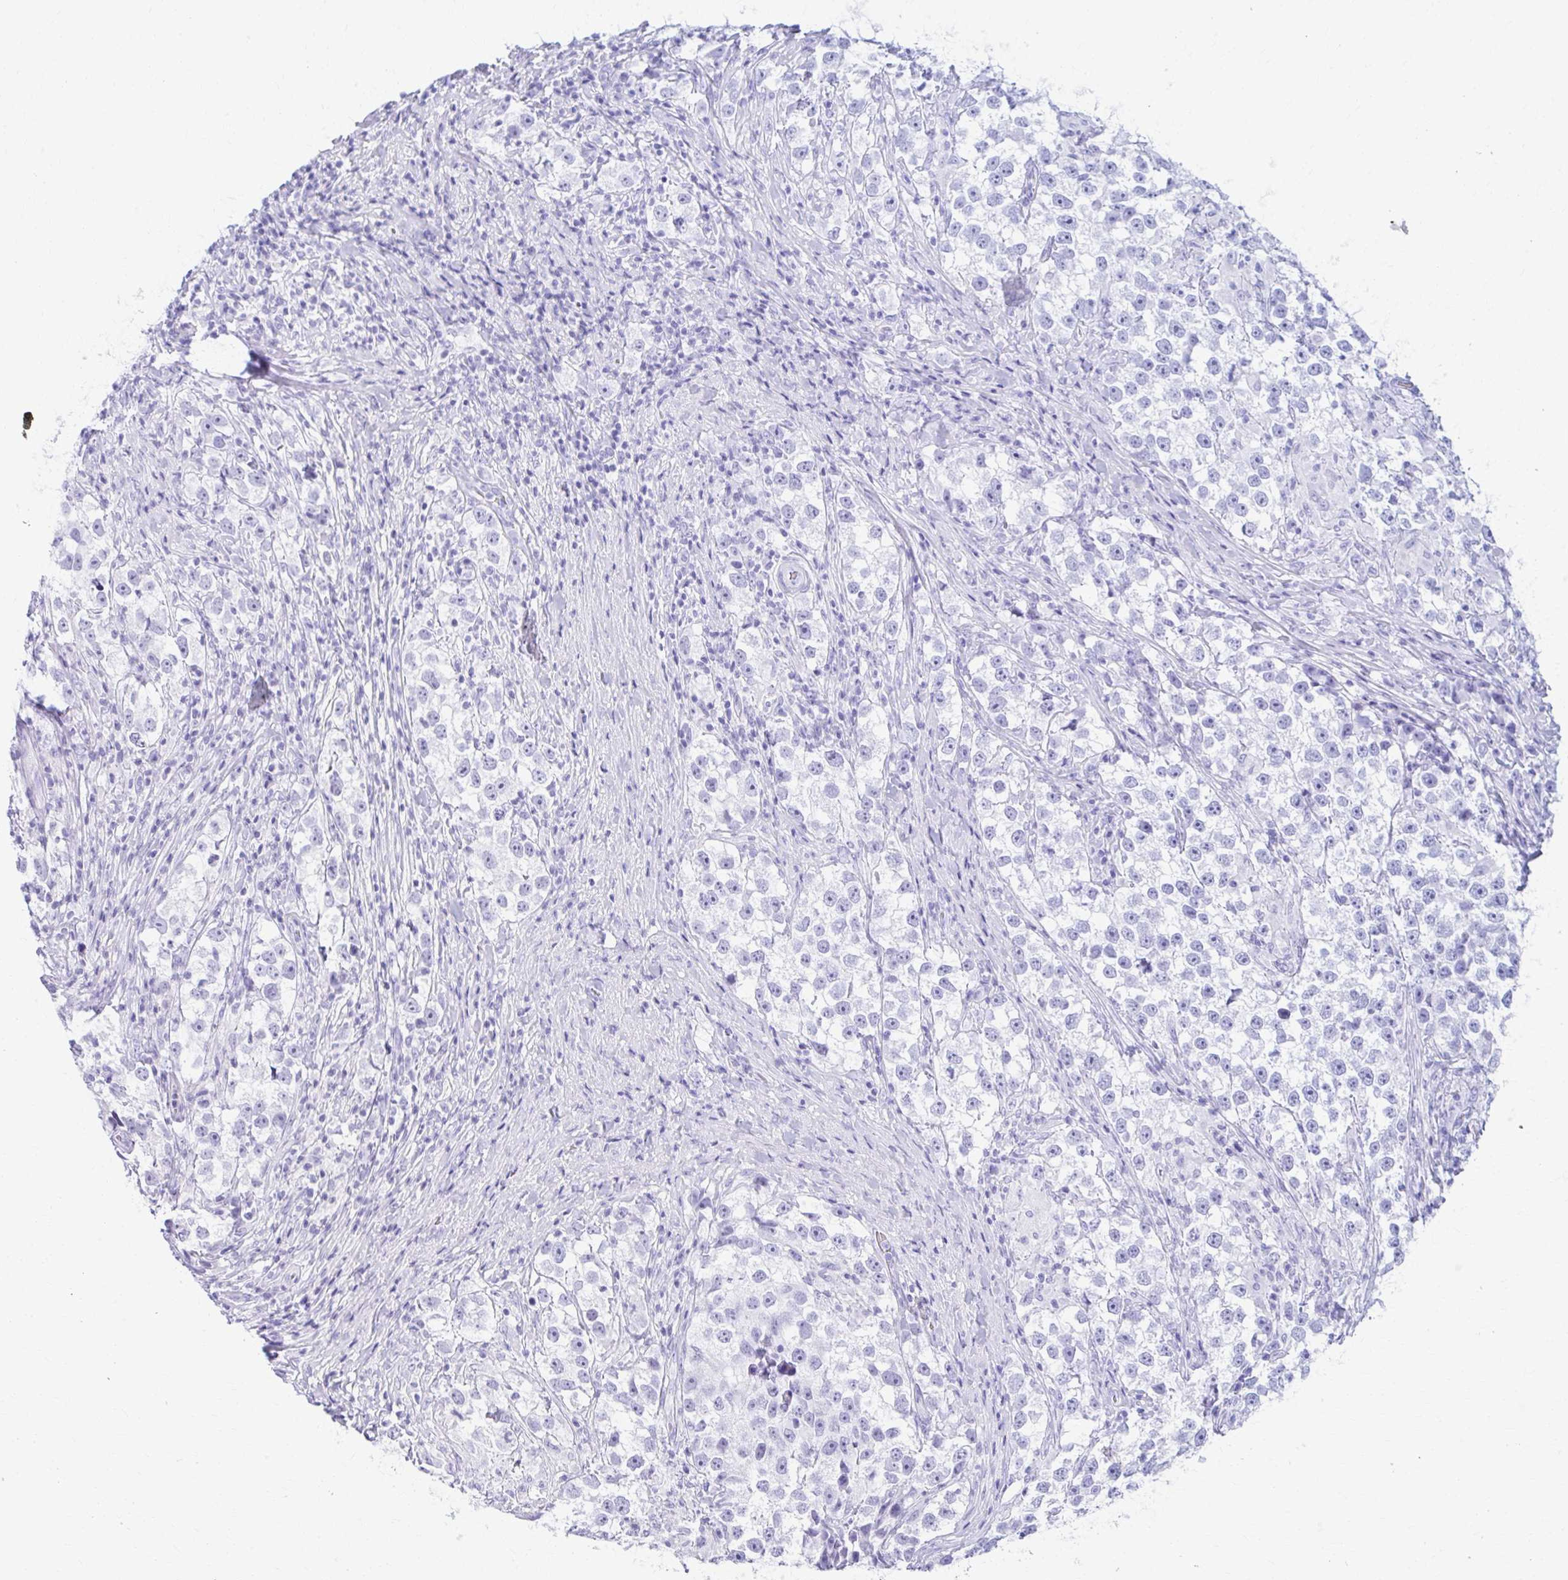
{"staining": {"intensity": "negative", "quantity": "none", "location": "none"}, "tissue": "testis cancer", "cell_type": "Tumor cells", "image_type": "cancer", "snomed": [{"axis": "morphology", "description": "Seminoma, NOS"}, {"axis": "topography", "description": "Testis"}], "caption": "IHC histopathology image of seminoma (testis) stained for a protein (brown), which exhibits no positivity in tumor cells. The staining is performed using DAB brown chromogen with nuclei counter-stained in using hematoxylin.", "gene": "RADIL", "patient": {"sex": "male", "age": 46}}